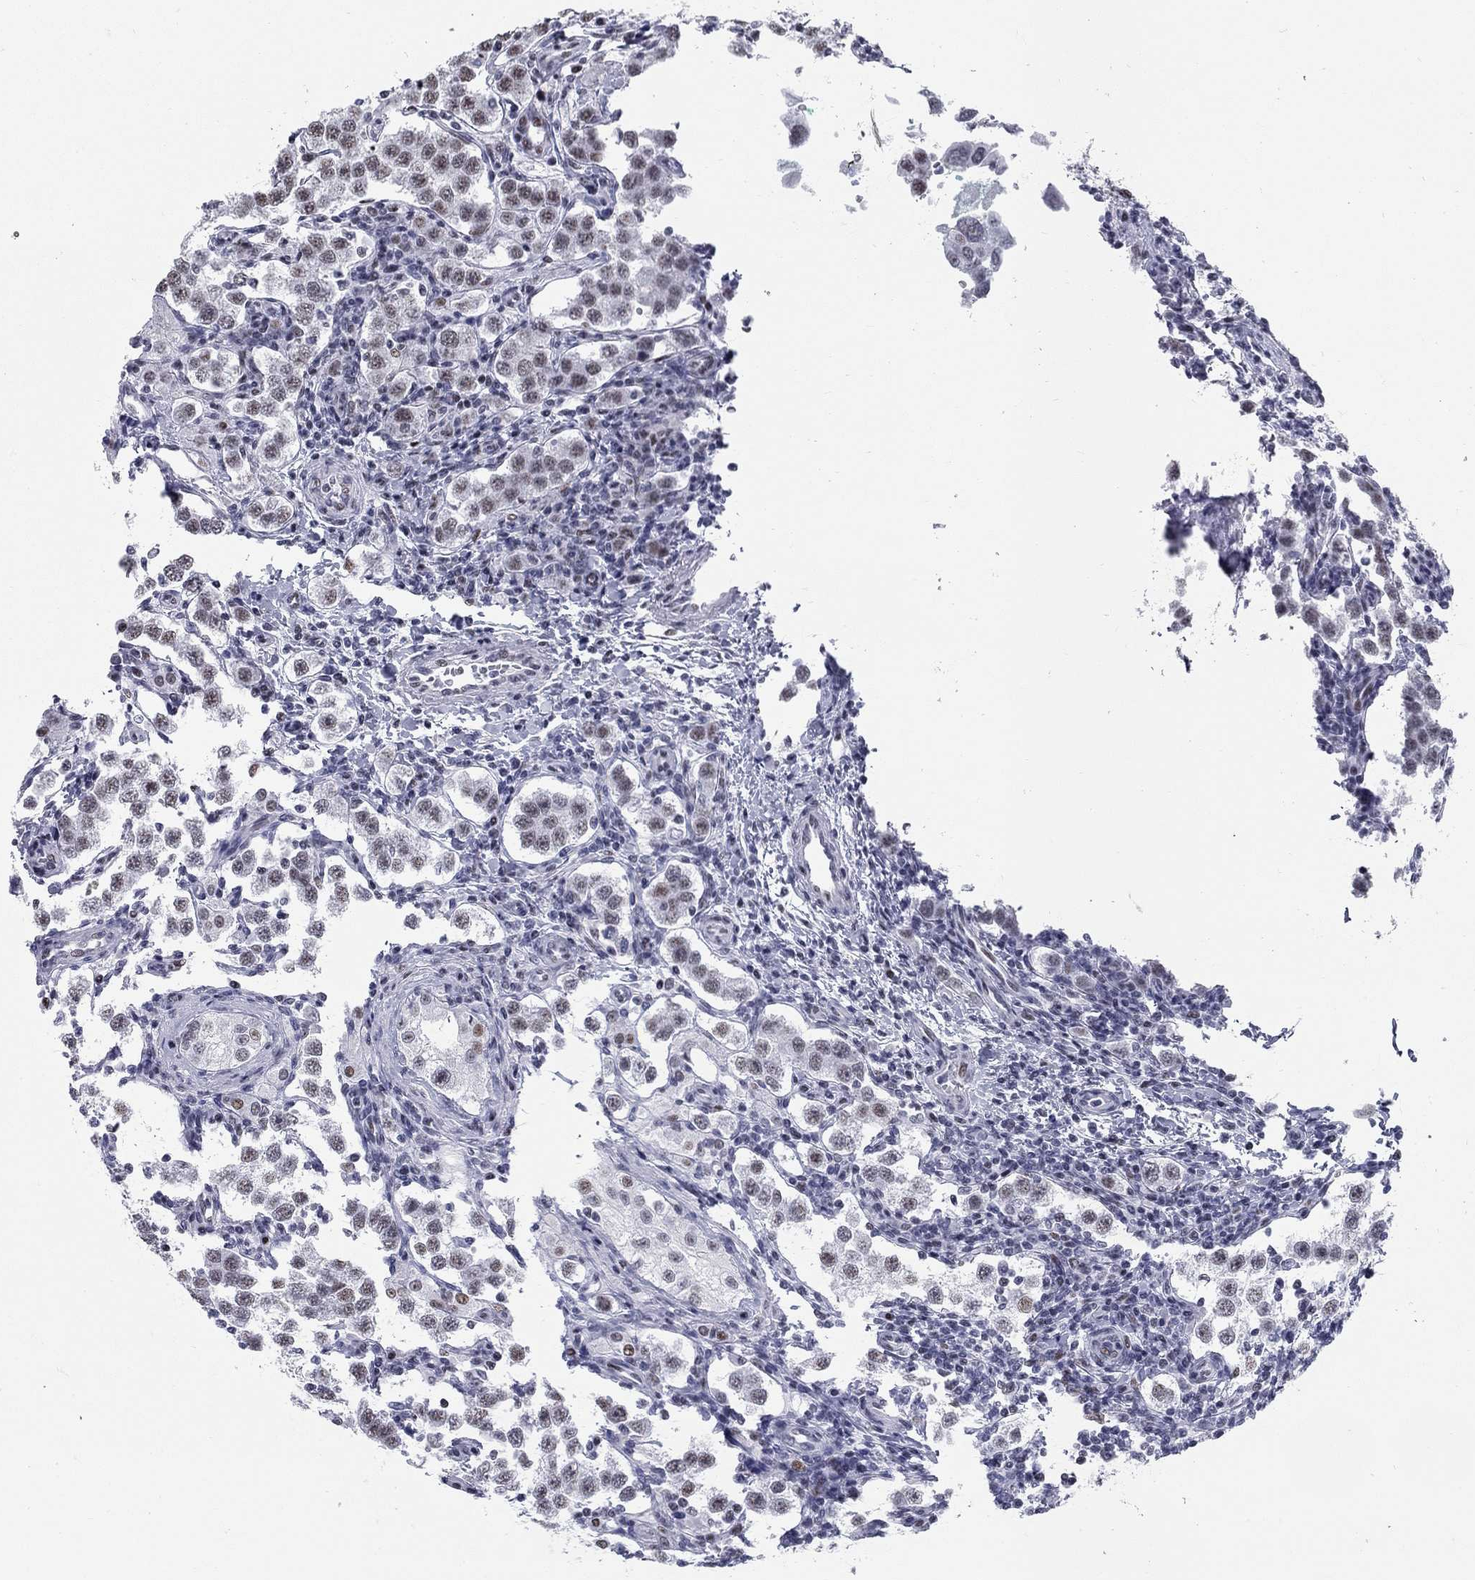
{"staining": {"intensity": "moderate", "quantity": "25%-75%", "location": "nuclear"}, "tissue": "testis cancer", "cell_type": "Tumor cells", "image_type": "cancer", "snomed": [{"axis": "morphology", "description": "Seminoma, NOS"}, {"axis": "topography", "description": "Testis"}], "caption": "Testis cancer (seminoma) stained with a protein marker reveals moderate staining in tumor cells.", "gene": "ASF1B", "patient": {"sex": "male", "age": 37}}